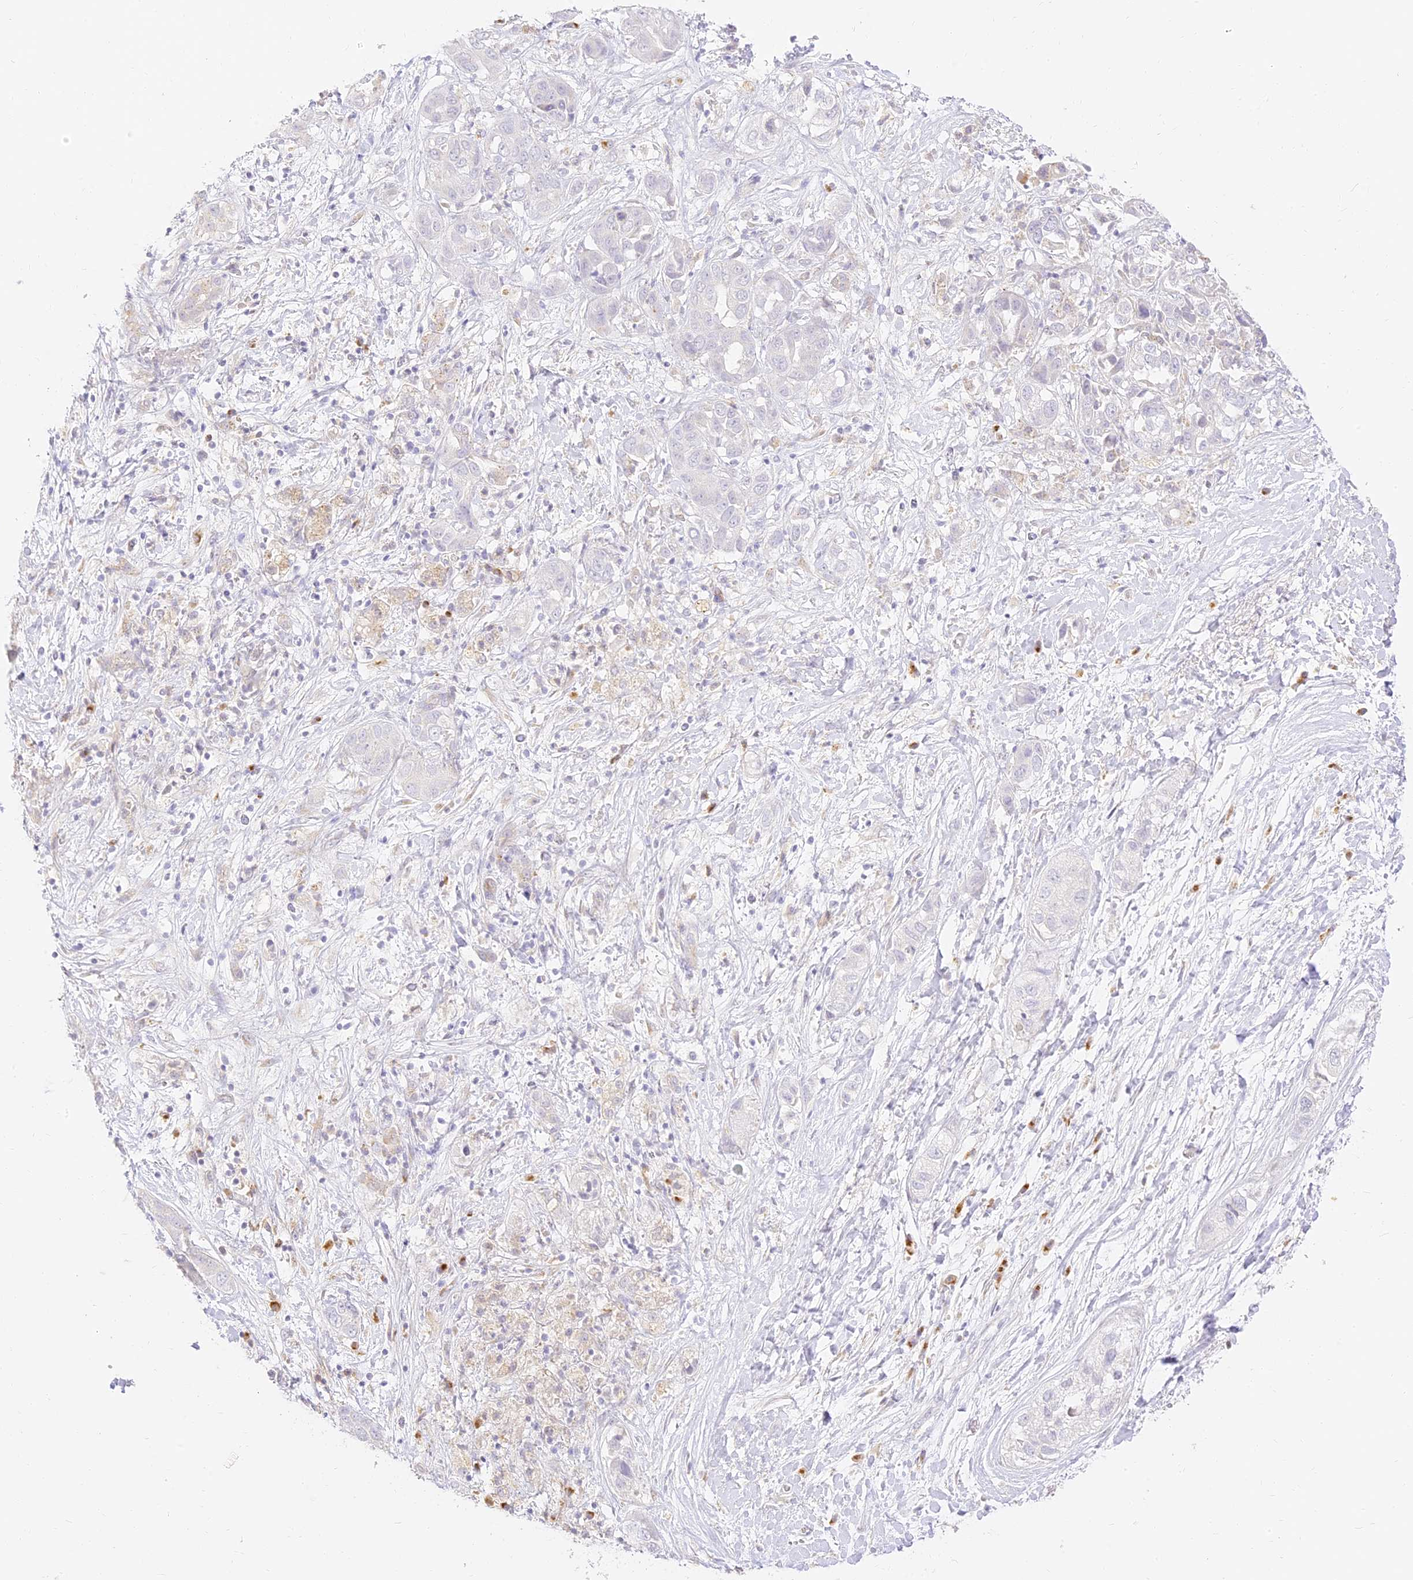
{"staining": {"intensity": "negative", "quantity": "none", "location": "none"}, "tissue": "liver cancer", "cell_type": "Tumor cells", "image_type": "cancer", "snomed": [{"axis": "morphology", "description": "Cholangiocarcinoma"}, {"axis": "topography", "description": "Liver"}], "caption": "Tumor cells show no significant protein positivity in liver cholangiocarcinoma.", "gene": "SEC13", "patient": {"sex": "female", "age": 52}}